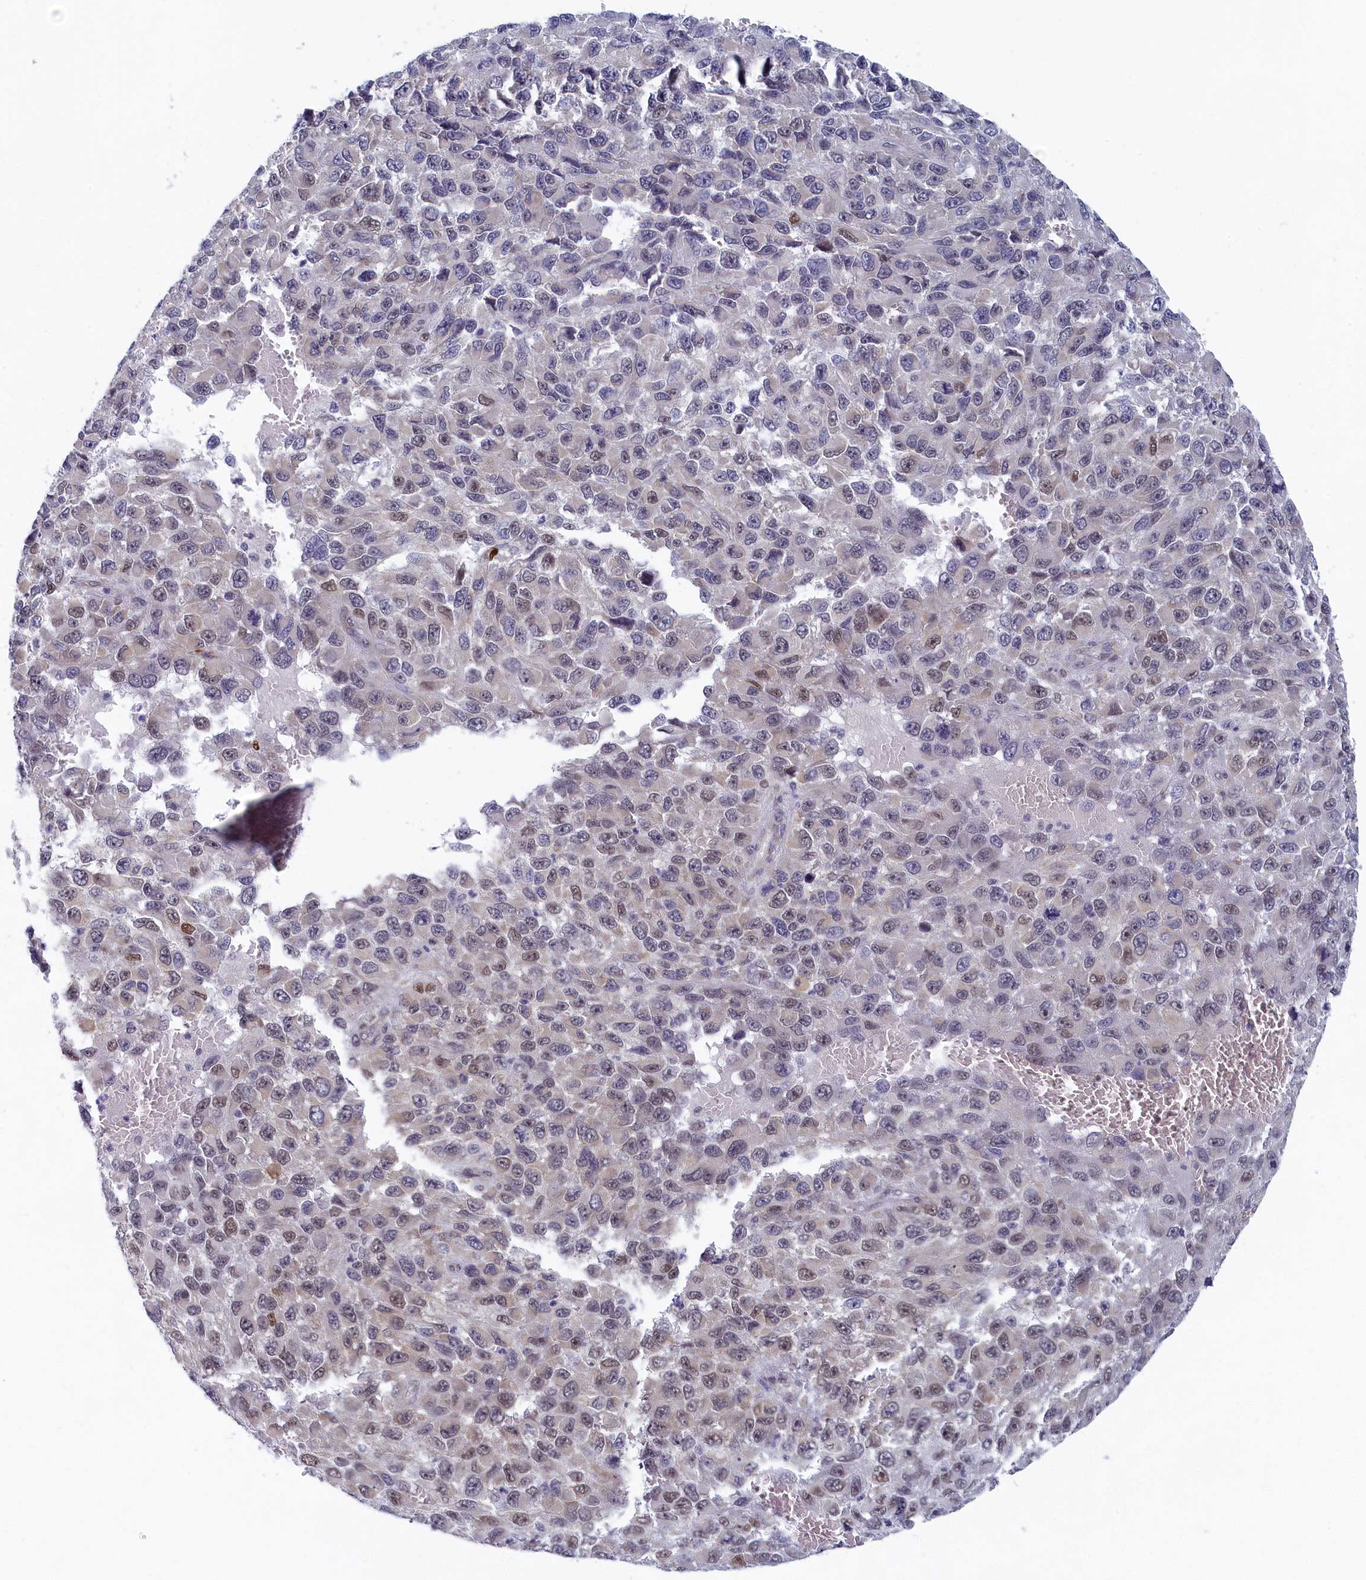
{"staining": {"intensity": "weak", "quantity": "<25%", "location": "nuclear"}, "tissue": "melanoma", "cell_type": "Tumor cells", "image_type": "cancer", "snomed": [{"axis": "morphology", "description": "Normal tissue, NOS"}, {"axis": "morphology", "description": "Malignant melanoma, NOS"}, {"axis": "topography", "description": "Skin"}], "caption": "Tumor cells are negative for brown protein staining in malignant melanoma. The staining is performed using DAB brown chromogen with nuclei counter-stained in using hematoxylin.", "gene": "DNAJC17", "patient": {"sex": "female", "age": 96}}